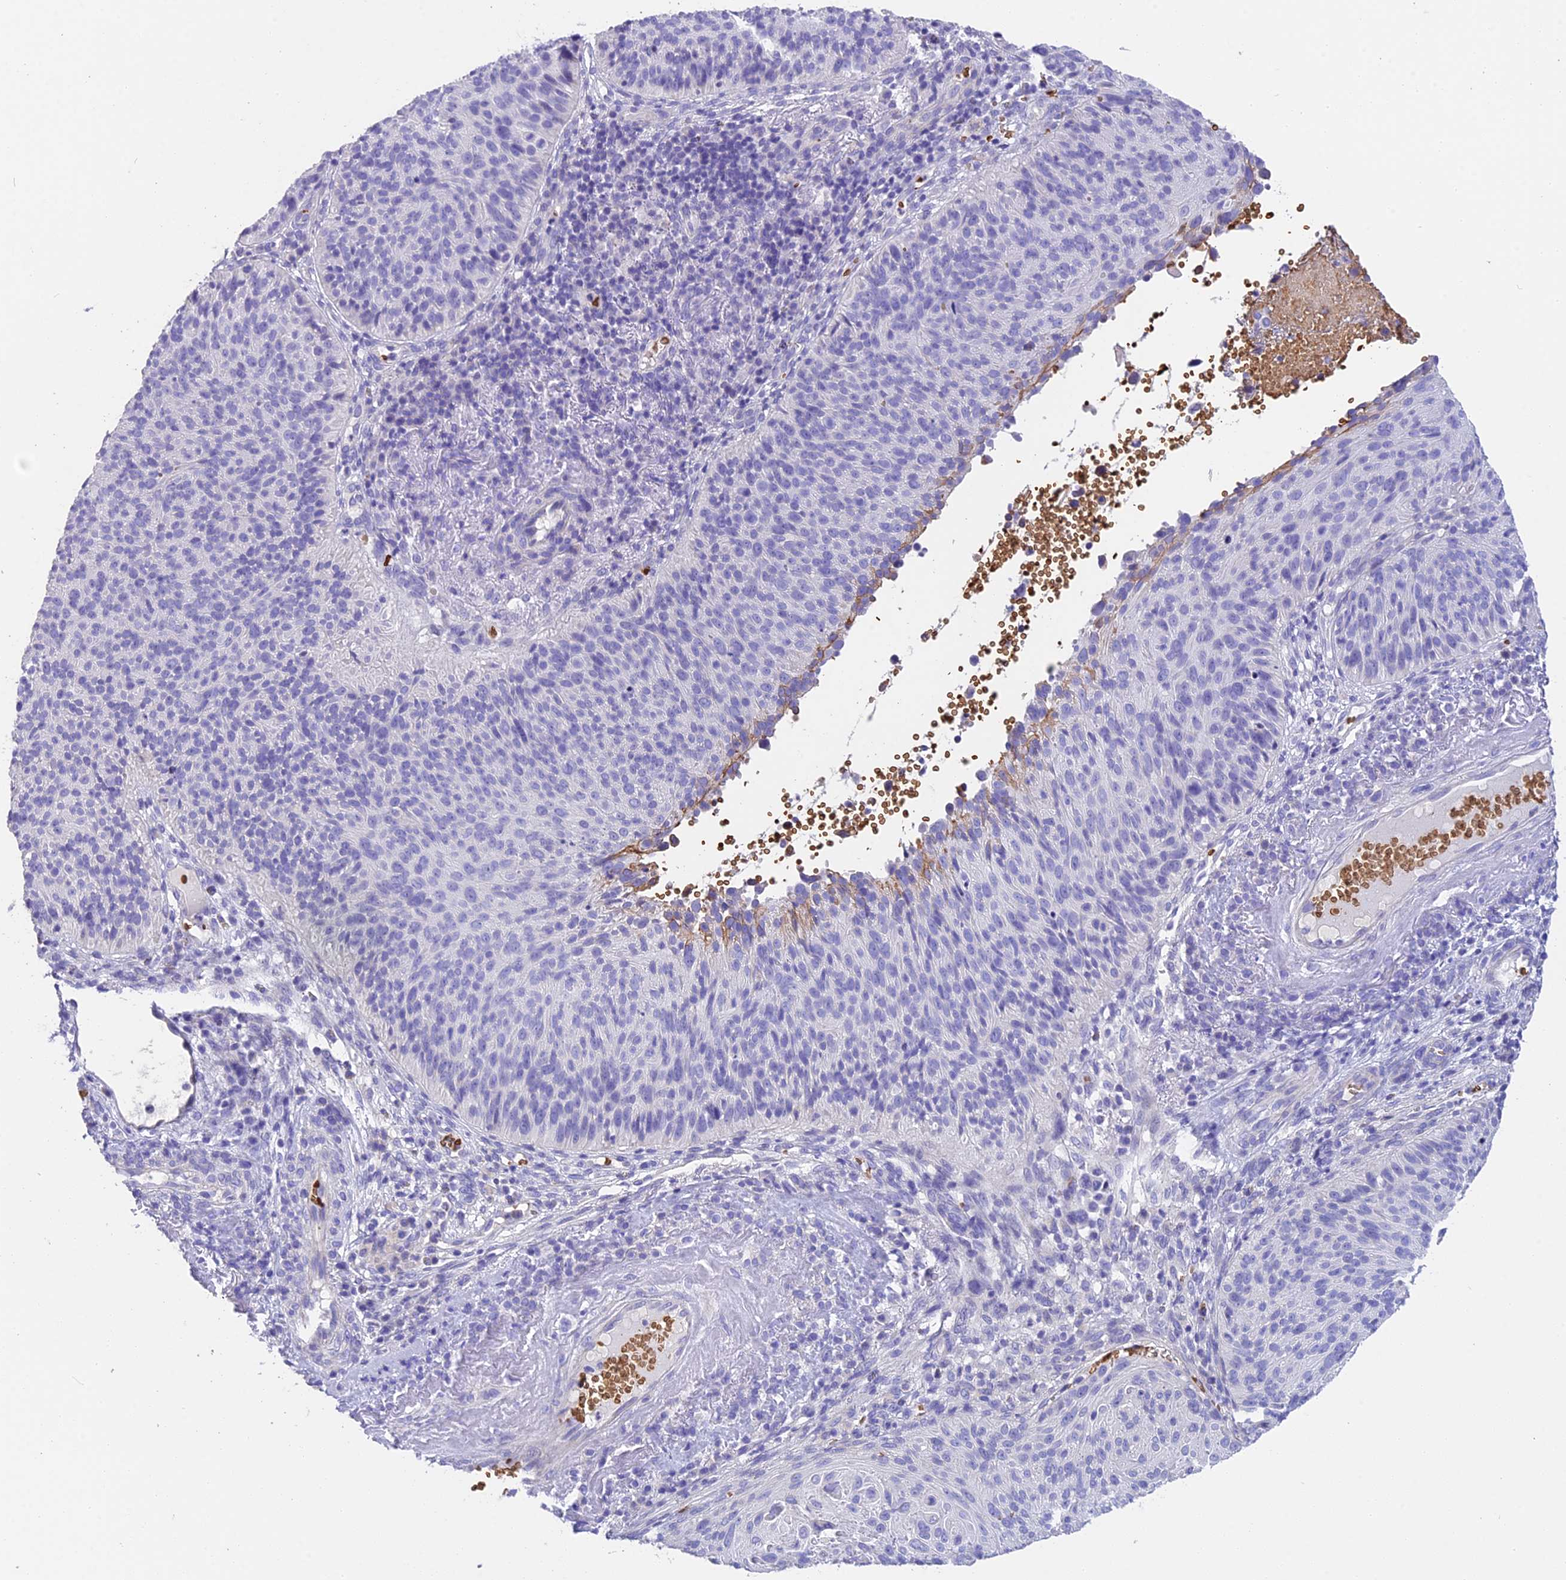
{"staining": {"intensity": "negative", "quantity": "none", "location": "none"}, "tissue": "cervical cancer", "cell_type": "Tumor cells", "image_type": "cancer", "snomed": [{"axis": "morphology", "description": "Squamous cell carcinoma, NOS"}, {"axis": "topography", "description": "Cervix"}], "caption": "Photomicrograph shows no significant protein positivity in tumor cells of squamous cell carcinoma (cervical). (DAB (3,3'-diaminobenzidine) immunohistochemistry (IHC), high magnification).", "gene": "TNNC2", "patient": {"sex": "female", "age": 74}}